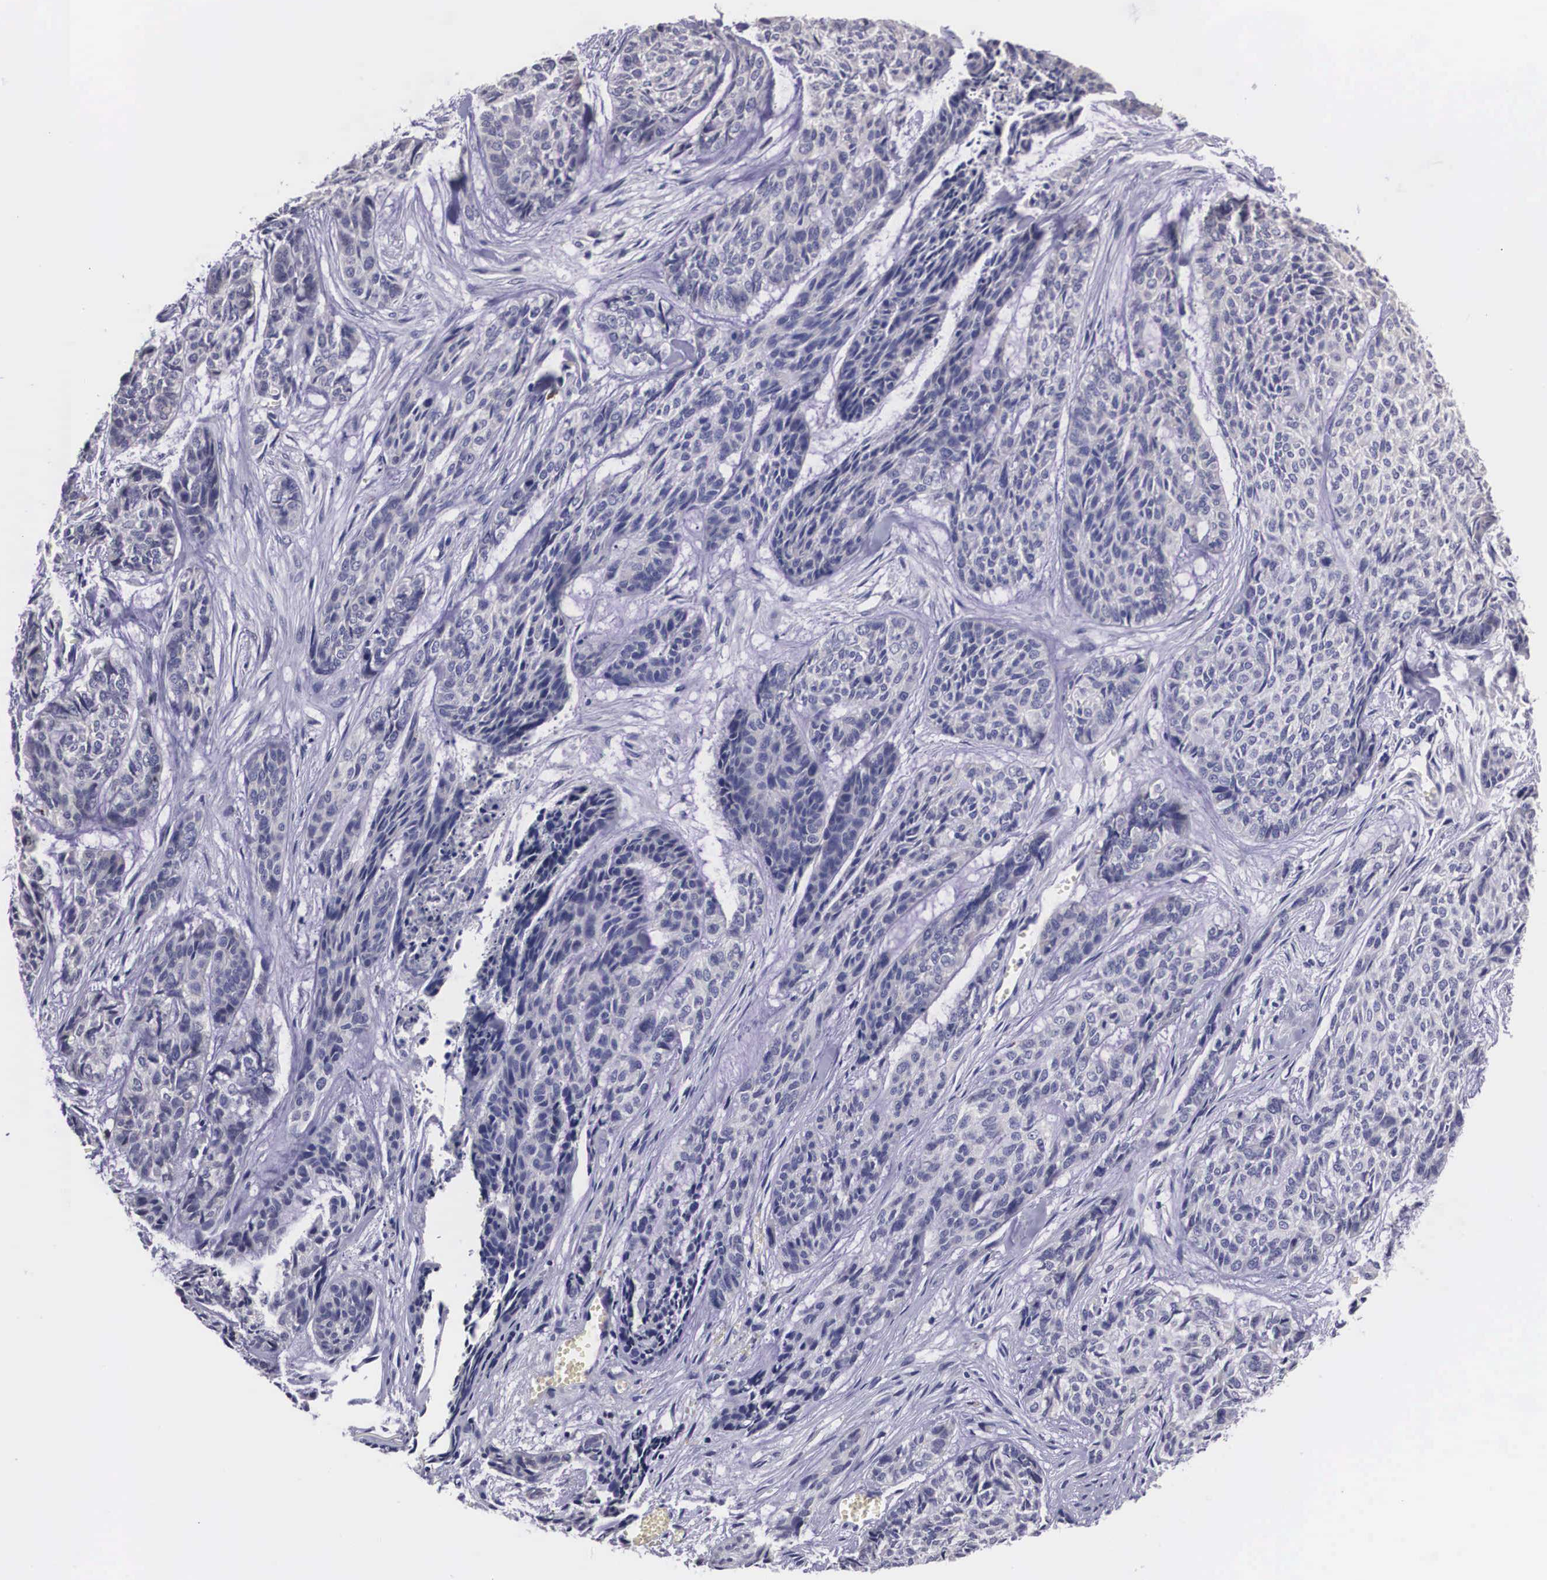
{"staining": {"intensity": "negative", "quantity": "none", "location": "none"}, "tissue": "skin cancer", "cell_type": "Tumor cells", "image_type": "cancer", "snomed": [{"axis": "morphology", "description": "Normal tissue, NOS"}, {"axis": "morphology", "description": "Basal cell carcinoma"}, {"axis": "topography", "description": "Skin"}], "caption": "There is no significant expression in tumor cells of basal cell carcinoma (skin).", "gene": "CRELD2", "patient": {"sex": "female", "age": 65}}